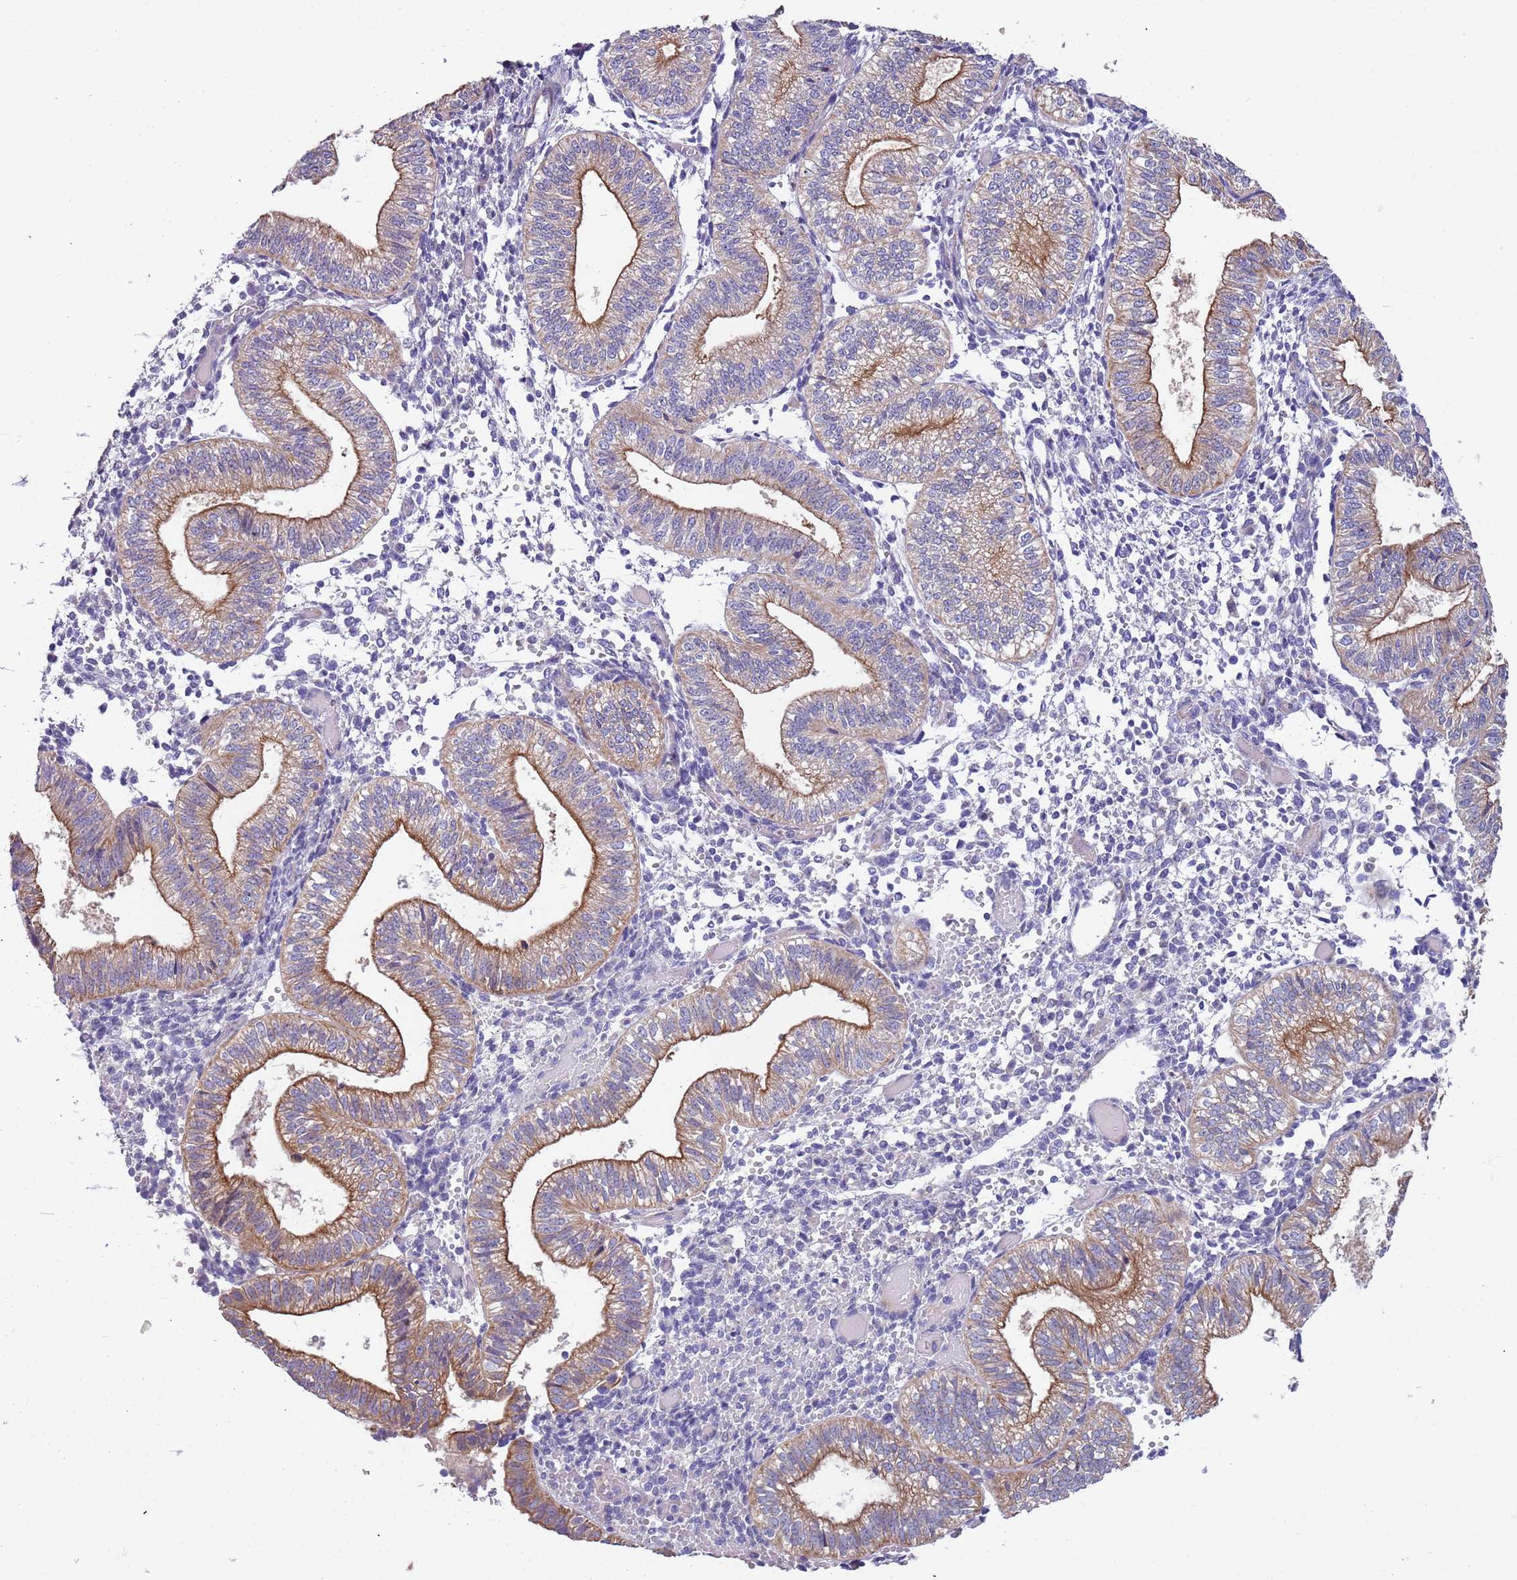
{"staining": {"intensity": "negative", "quantity": "none", "location": "none"}, "tissue": "endometrium", "cell_type": "Cells in endometrial stroma", "image_type": "normal", "snomed": [{"axis": "morphology", "description": "Normal tissue, NOS"}, {"axis": "topography", "description": "Endometrium"}], "caption": "There is no significant positivity in cells in endometrial stroma of endometrium. Nuclei are stained in blue.", "gene": "LAMB4", "patient": {"sex": "female", "age": 34}}